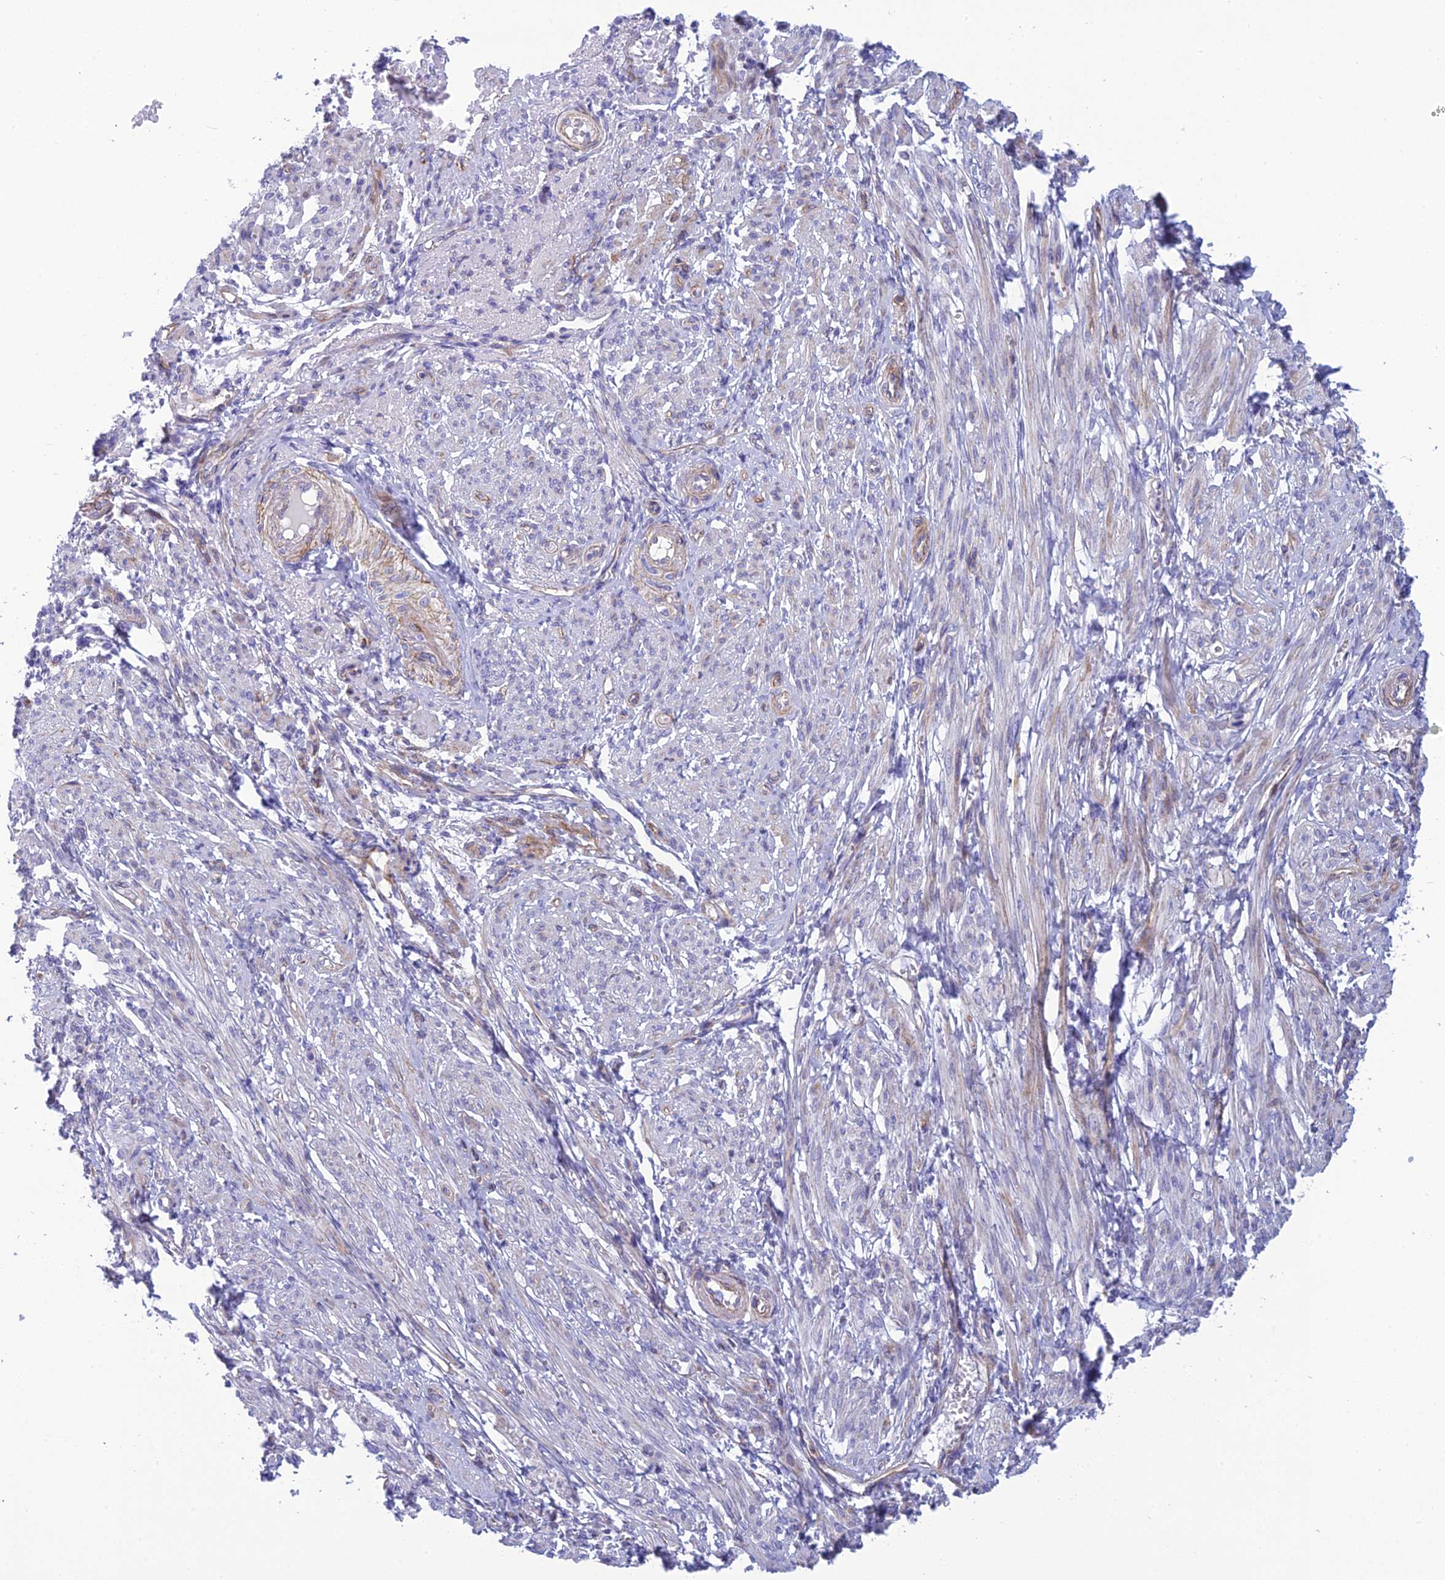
{"staining": {"intensity": "moderate", "quantity": "25%-75%", "location": "cytoplasmic/membranous"}, "tissue": "smooth muscle", "cell_type": "Smooth muscle cells", "image_type": "normal", "snomed": [{"axis": "morphology", "description": "Normal tissue, NOS"}, {"axis": "topography", "description": "Smooth muscle"}], "caption": "IHC staining of unremarkable smooth muscle, which reveals medium levels of moderate cytoplasmic/membranous expression in approximately 25%-75% of smooth muscle cells indicating moderate cytoplasmic/membranous protein positivity. The staining was performed using DAB (brown) for protein detection and nuclei were counterstained in hematoxylin (blue).", "gene": "POMGNT1", "patient": {"sex": "female", "age": 39}}